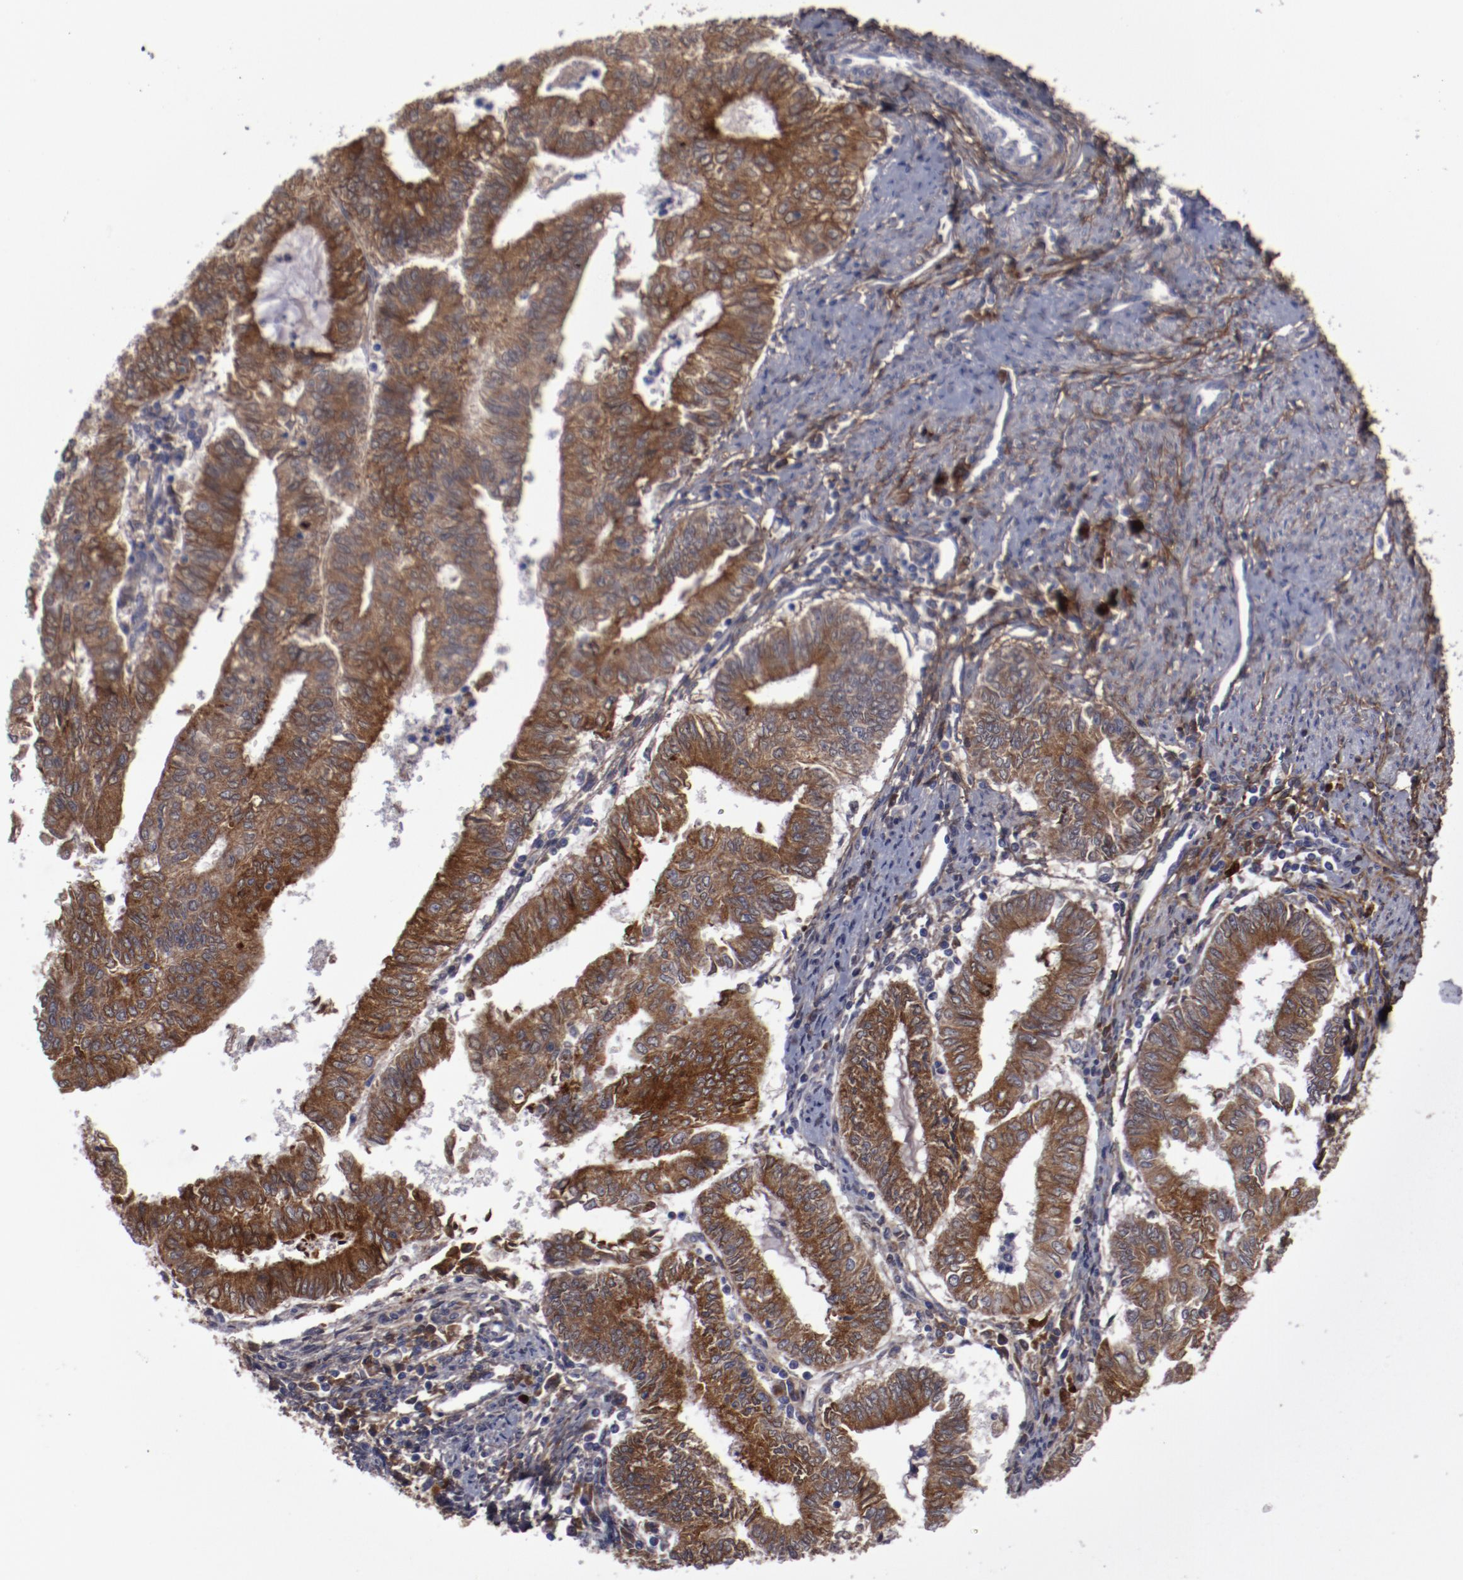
{"staining": {"intensity": "moderate", "quantity": ">75%", "location": "cytoplasmic/membranous"}, "tissue": "endometrial cancer", "cell_type": "Tumor cells", "image_type": "cancer", "snomed": [{"axis": "morphology", "description": "Adenocarcinoma, NOS"}, {"axis": "topography", "description": "Endometrium"}], "caption": "Endometrial cancer (adenocarcinoma) stained with a protein marker displays moderate staining in tumor cells.", "gene": "IL12A", "patient": {"sex": "female", "age": 66}}